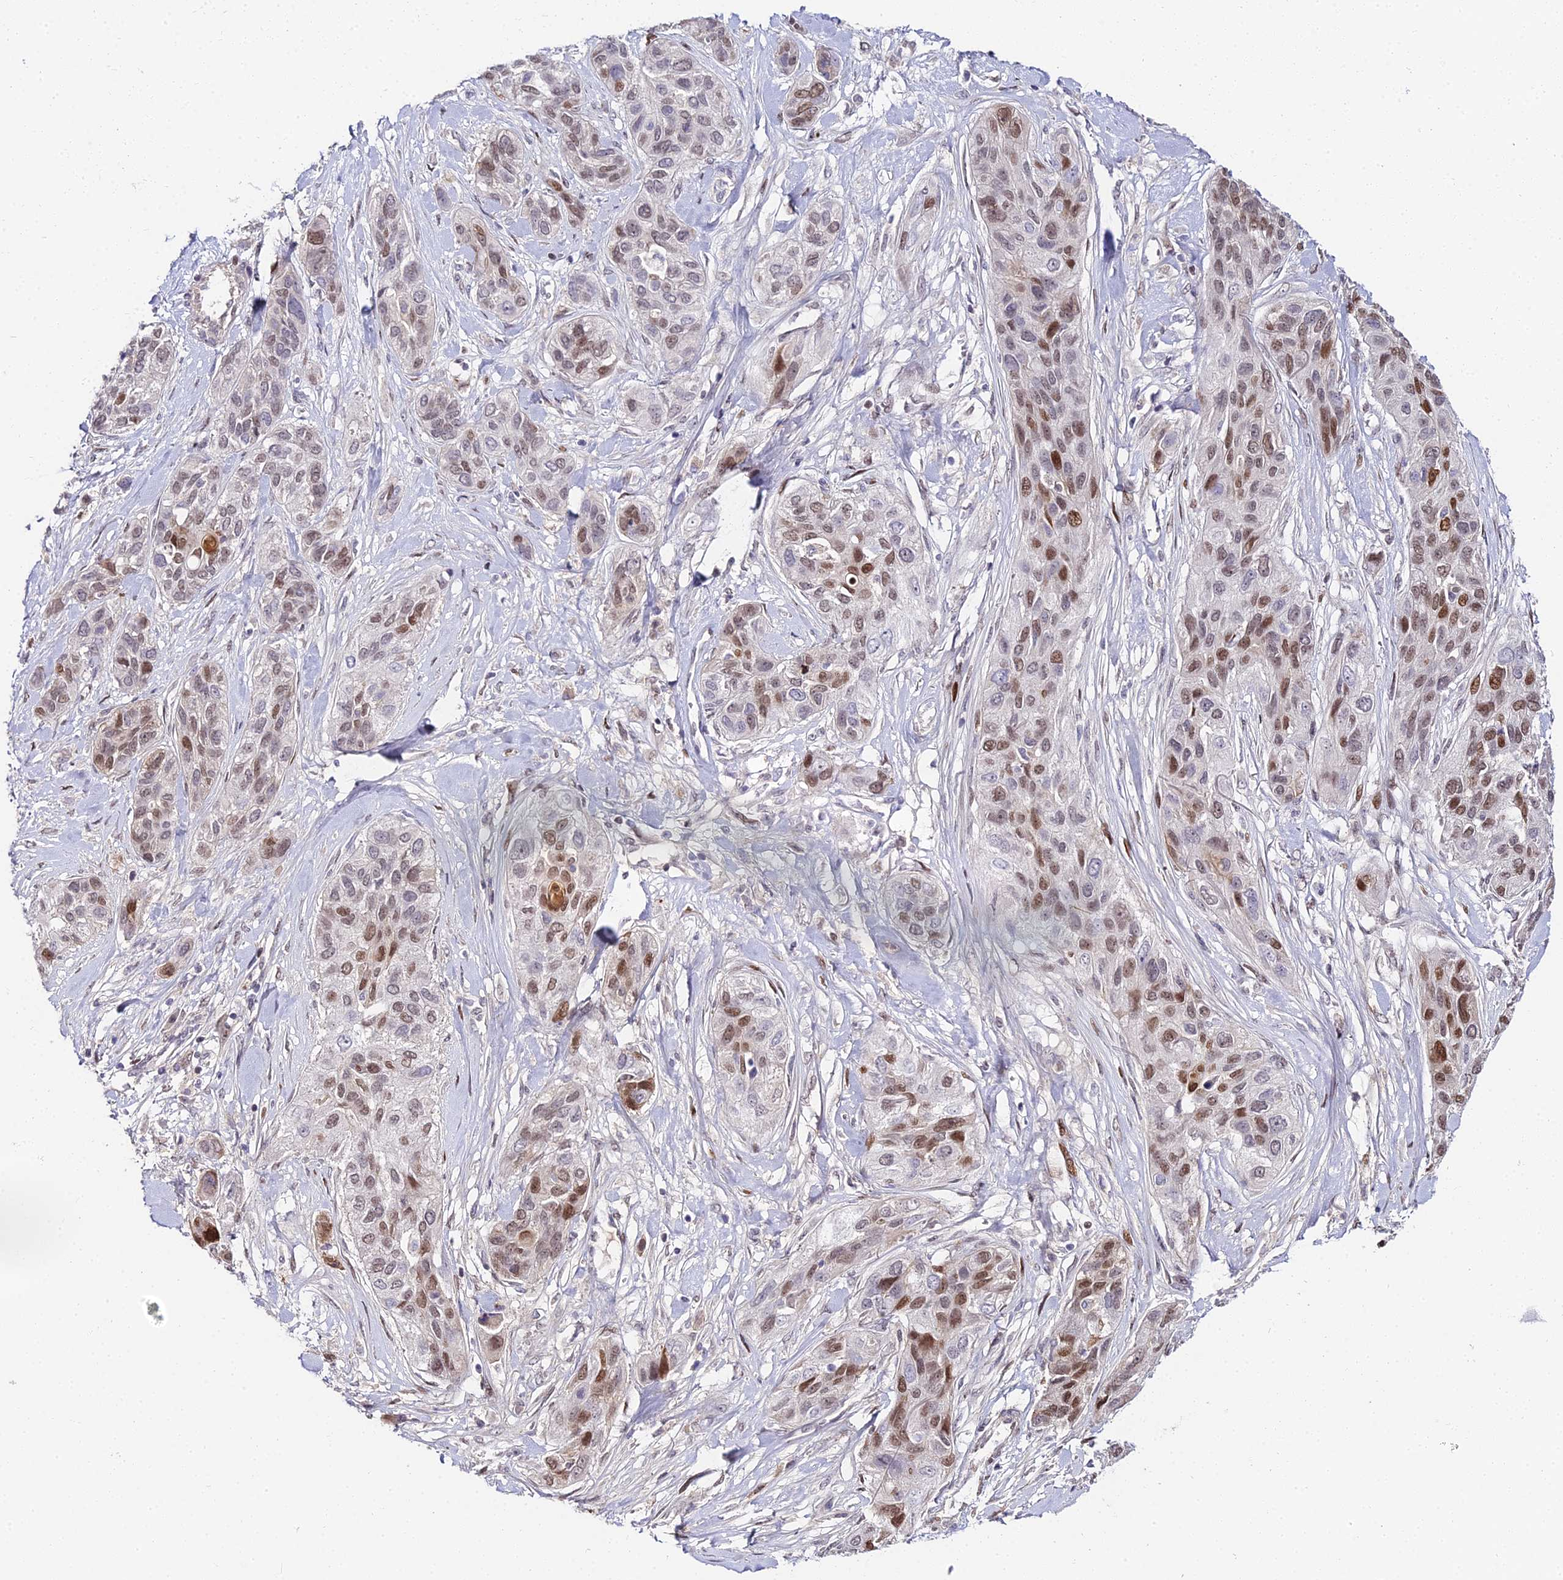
{"staining": {"intensity": "moderate", "quantity": "25%-75%", "location": "nuclear"}, "tissue": "lung cancer", "cell_type": "Tumor cells", "image_type": "cancer", "snomed": [{"axis": "morphology", "description": "Squamous cell carcinoma, NOS"}, {"axis": "topography", "description": "Lung"}], "caption": "Immunohistochemical staining of squamous cell carcinoma (lung) exhibits medium levels of moderate nuclear protein staining in about 25%-75% of tumor cells. The staining was performed using DAB (3,3'-diaminobenzidine) to visualize the protein expression in brown, while the nuclei were stained in blue with hematoxylin (Magnification: 20x).", "gene": "ZNF707", "patient": {"sex": "female", "age": 70}}